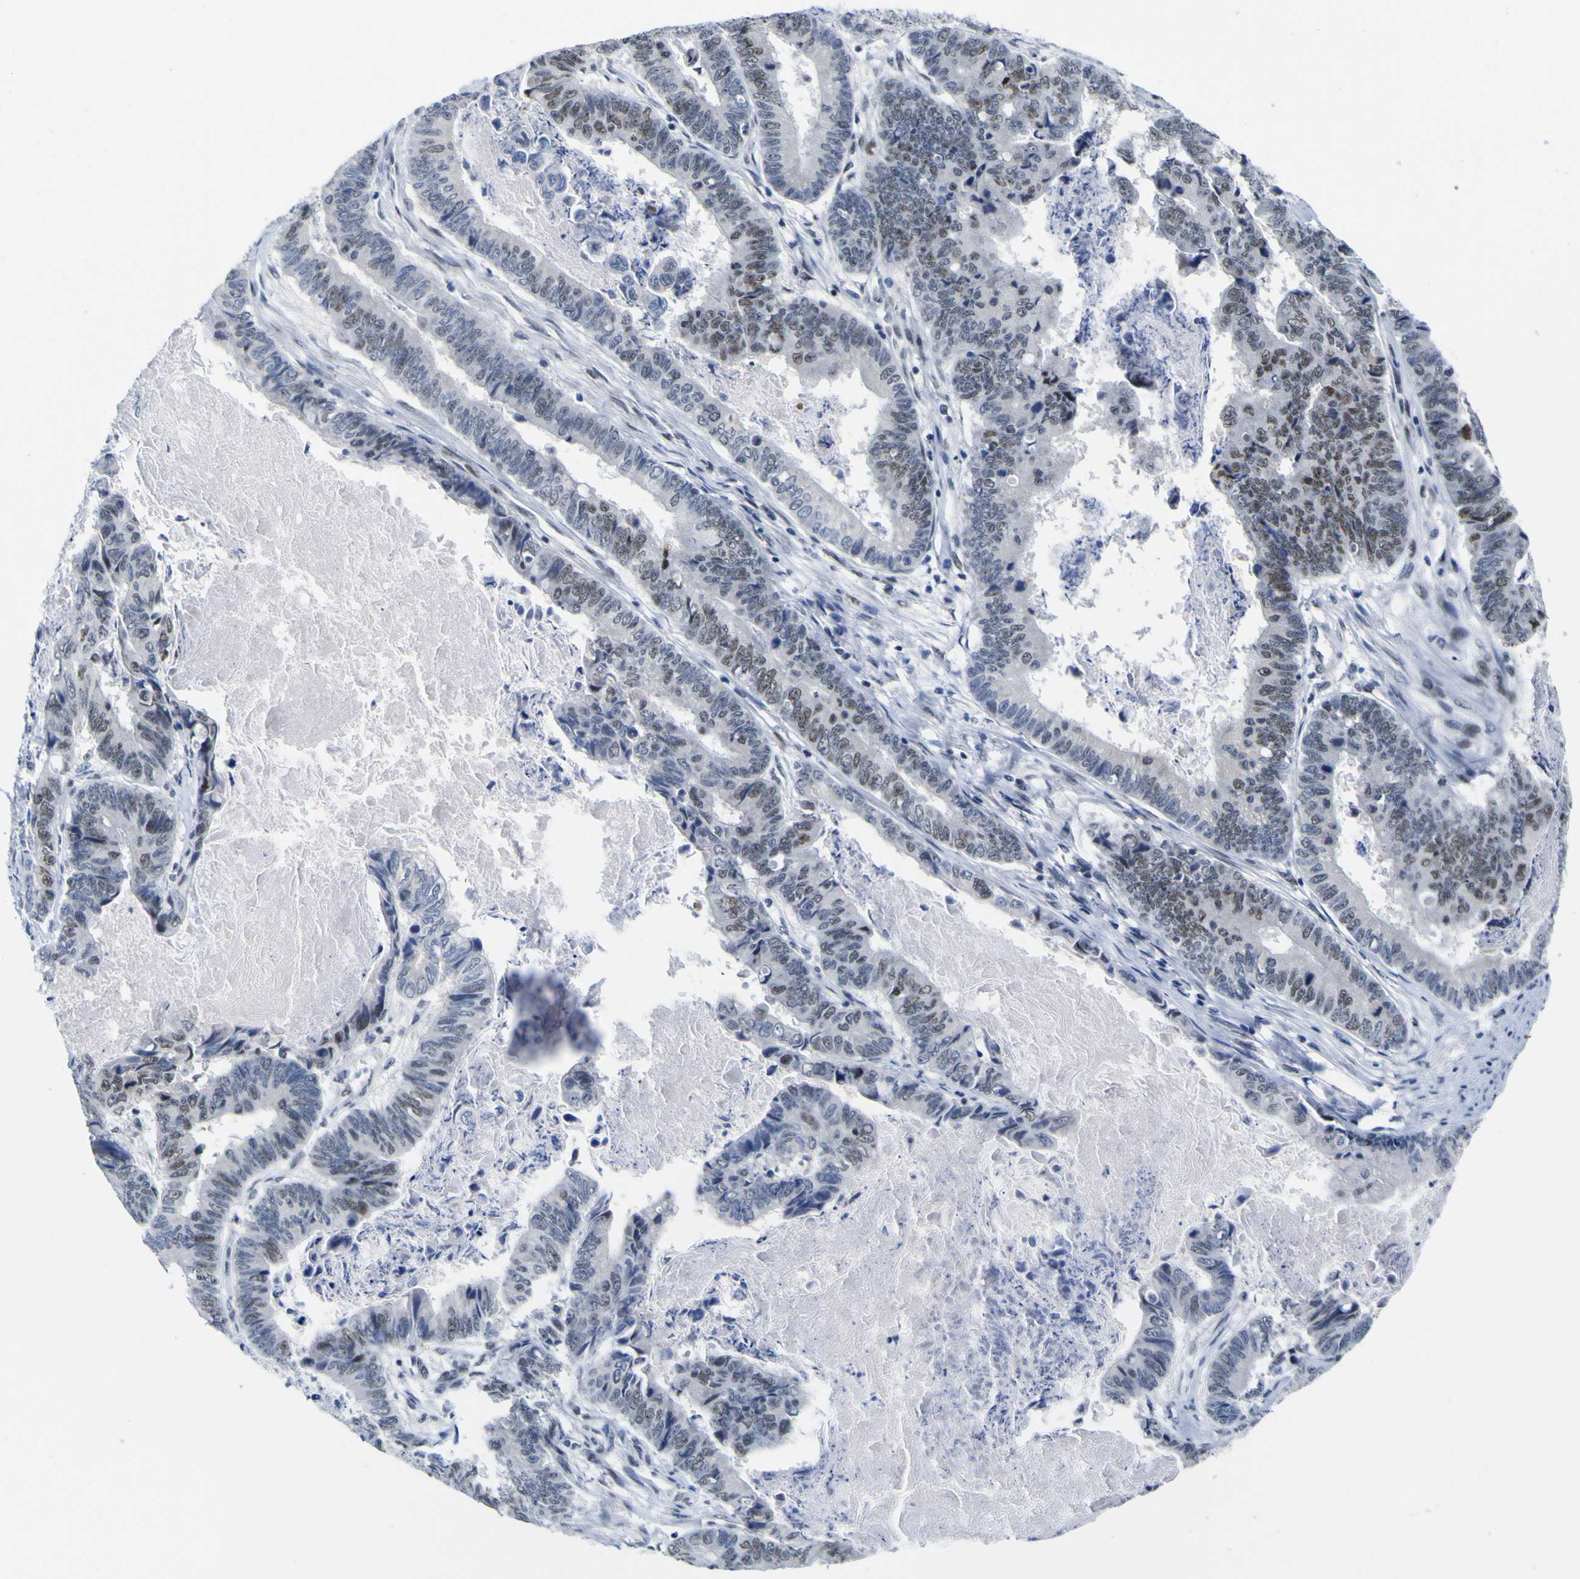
{"staining": {"intensity": "weak", "quantity": "<25%", "location": "nuclear"}, "tissue": "stomach cancer", "cell_type": "Tumor cells", "image_type": "cancer", "snomed": [{"axis": "morphology", "description": "Adenocarcinoma, NOS"}, {"axis": "topography", "description": "Stomach, lower"}], "caption": "A histopathology image of stomach adenocarcinoma stained for a protein displays no brown staining in tumor cells.", "gene": "MBD3", "patient": {"sex": "male", "age": 77}}